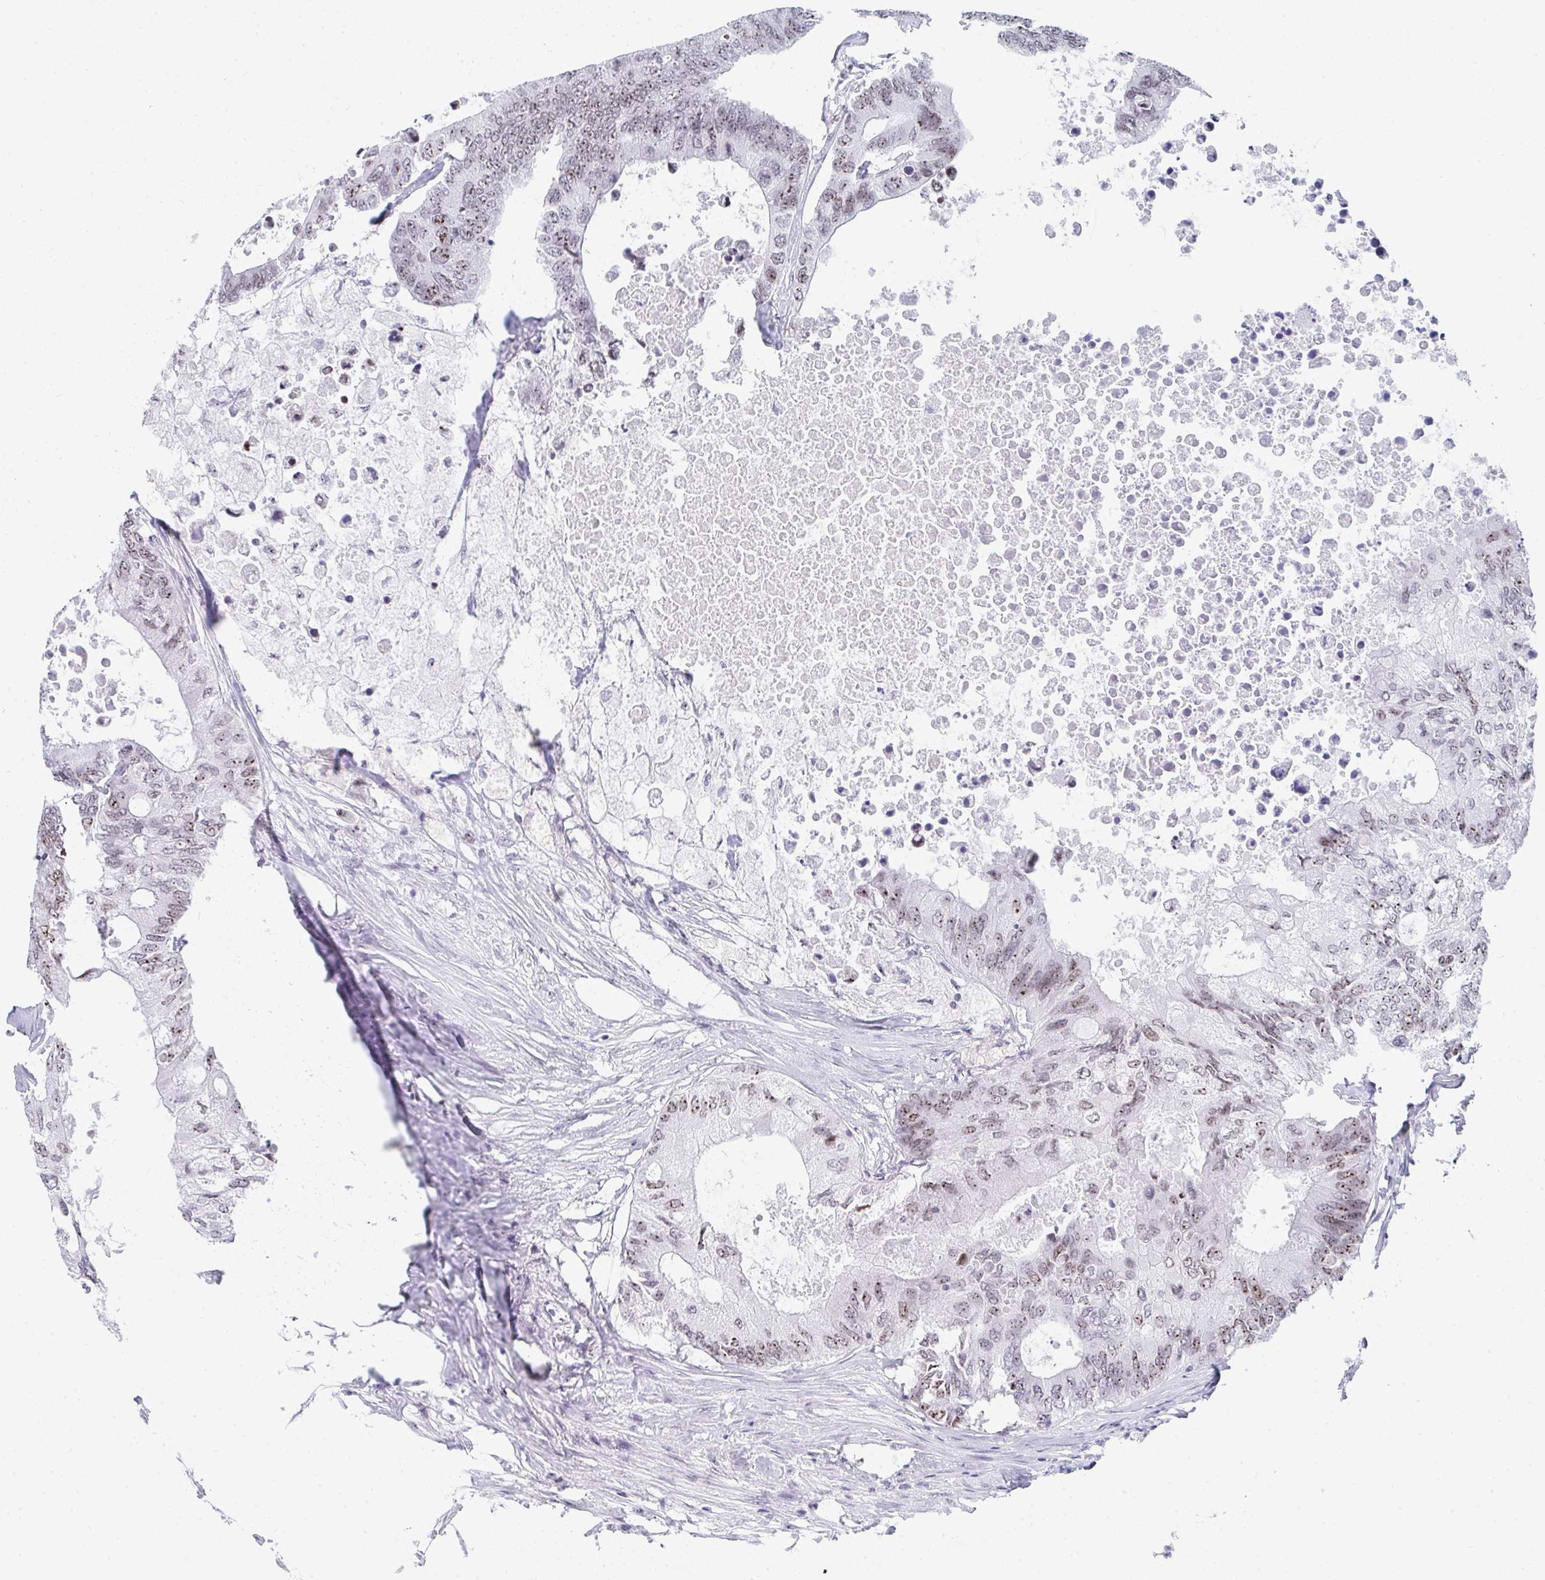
{"staining": {"intensity": "moderate", "quantity": ">75%", "location": "nuclear"}, "tissue": "colorectal cancer", "cell_type": "Tumor cells", "image_type": "cancer", "snomed": [{"axis": "morphology", "description": "Adenocarcinoma, NOS"}, {"axis": "topography", "description": "Colon"}], "caption": "A high-resolution image shows IHC staining of adenocarcinoma (colorectal), which shows moderate nuclear staining in about >75% of tumor cells. (DAB = brown stain, brightfield microscopy at high magnification).", "gene": "NOP10", "patient": {"sex": "male", "age": 71}}